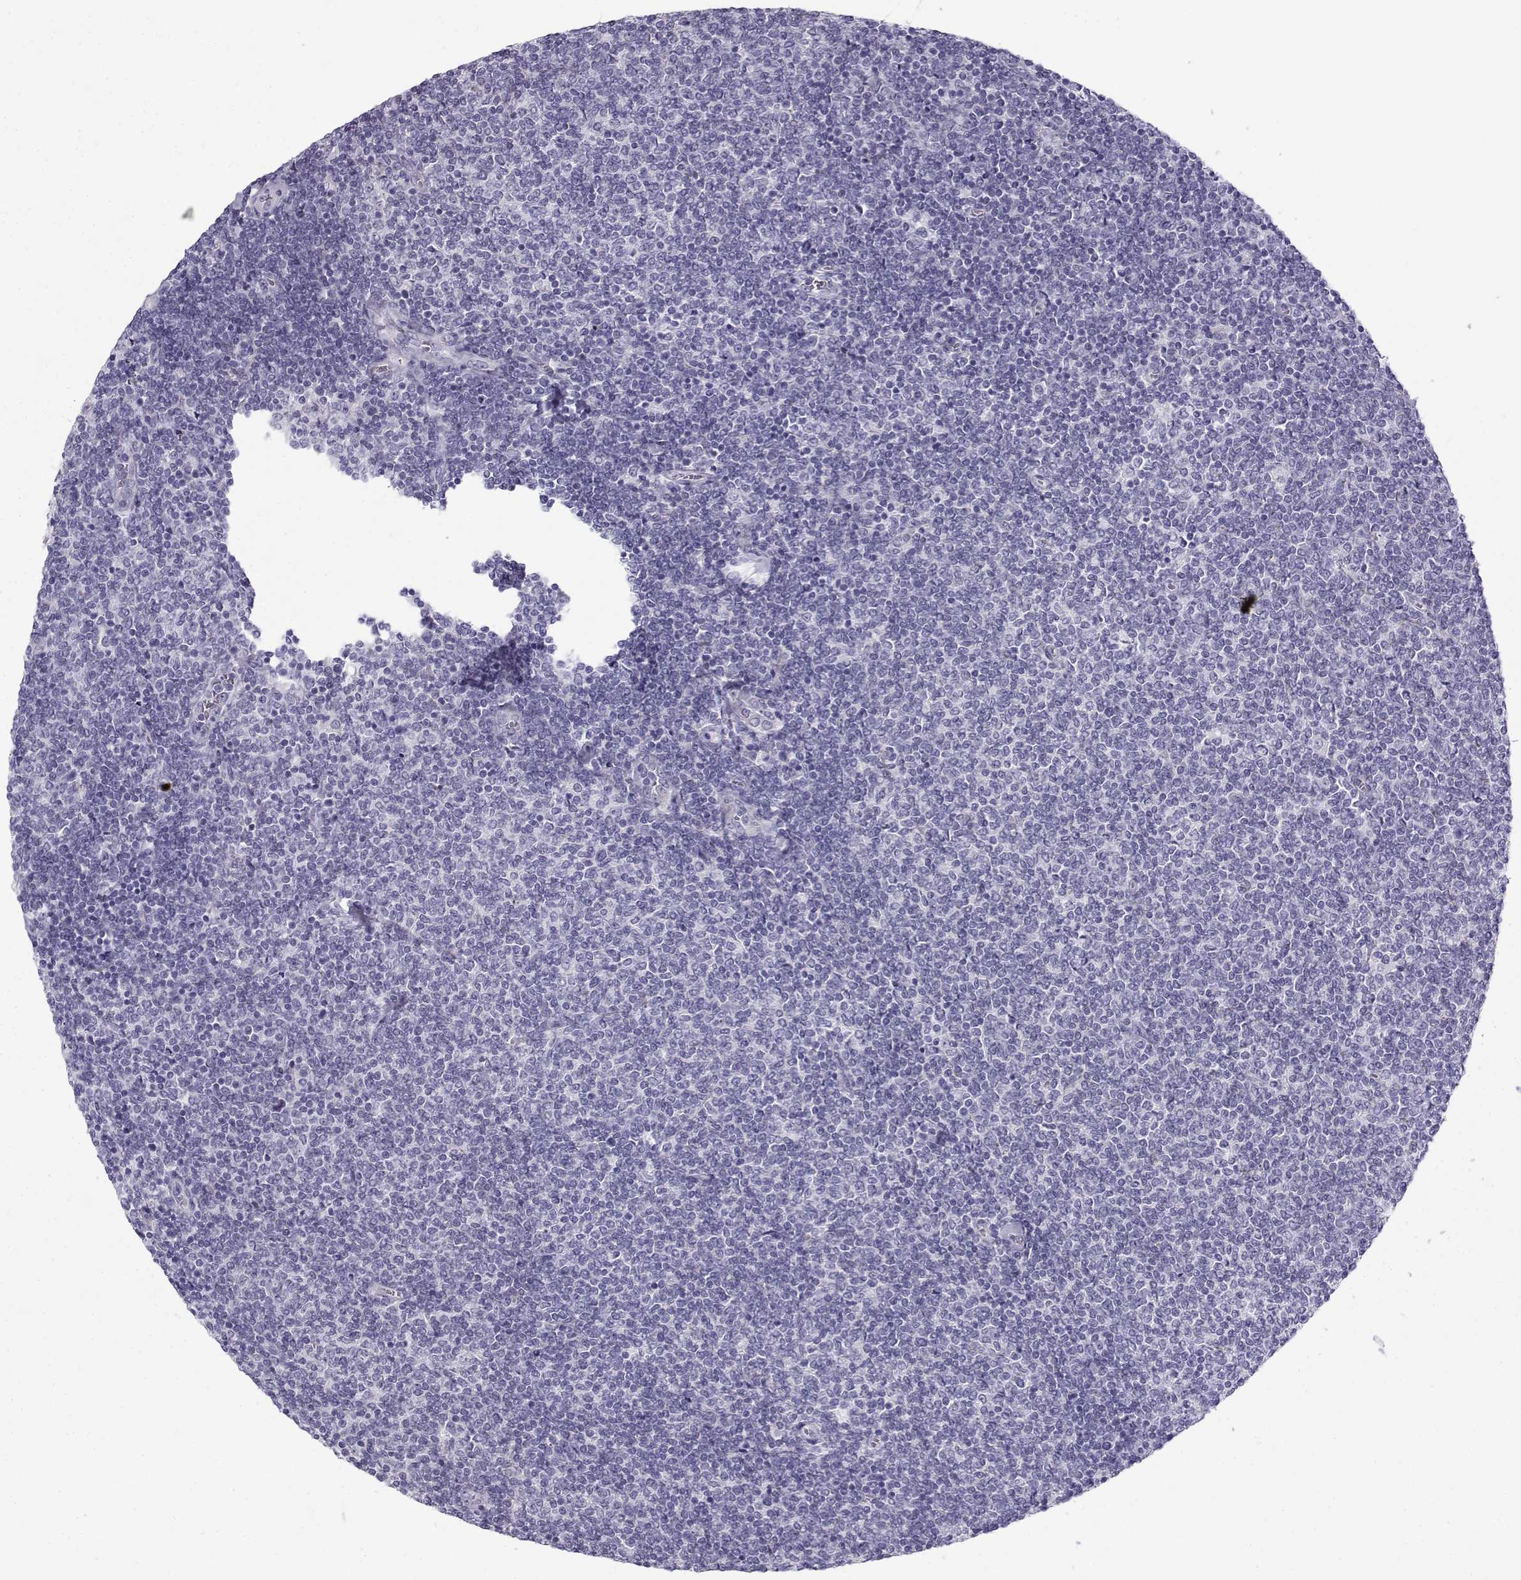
{"staining": {"intensity": "negative", "quantity": "none", "location": "none"}, "tissue": "lymphoma", "cell_type": "Tumor cells", "image_type": "cancer", "snomed": [{"axis": "morphology", "description": "Malignant lymphoma, non-Hodgkin's type, Low grade"}, {"axis": "topography", "description": "Lymph node"}], "caption": "Immunohistochemical staining of human lymphoma shows no significant positivity in tumor cells. The staining is performed using DAB (3,3'-diaminobenzidine) brown chromogen with nuclei counter-stained in using hematoxylin.", "gene": "GTSF1L", "patient": {"sex": "male", "age": 52}}